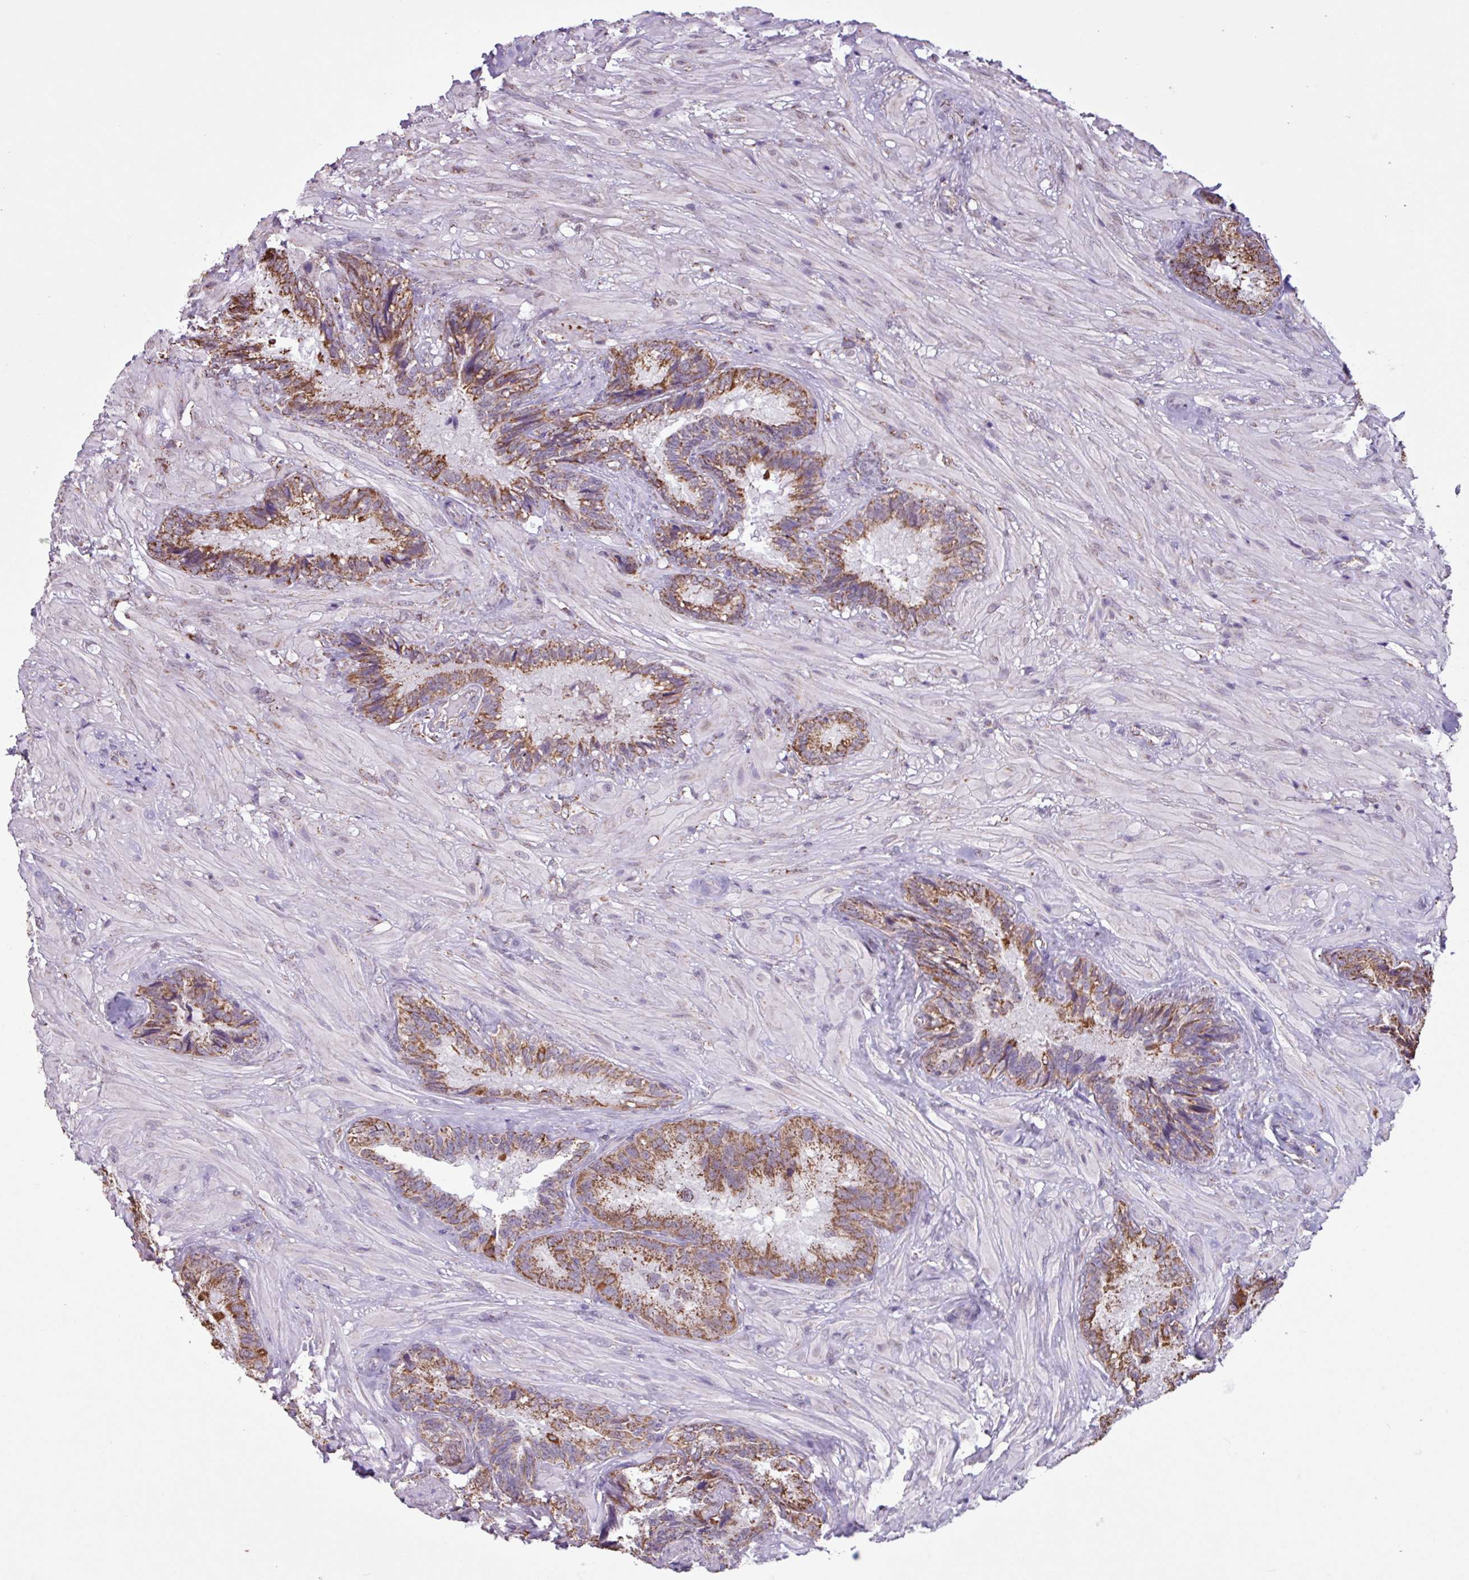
{"staining": {"intensity": "moderate", "quantity": ">75%", "location": "cytoplasmic/membranous"}, "tissue": "seminal vesicle", "cell_type": "Glandular cells", "image_type": "normal", "snomed": [{"axis": "morphology", "description": "Normal tissue, NOS"}, {"axis": "topography", "description": "Seminal veicle"}], "caption": "The photomicrograph demonstrates a brown stain indicating the presence of a protein in the cytoplasmic/membranous of glandular cells in seminal vesicle.", "gene": "ALG8", "patient": {"sex": "male", "age": 62}}